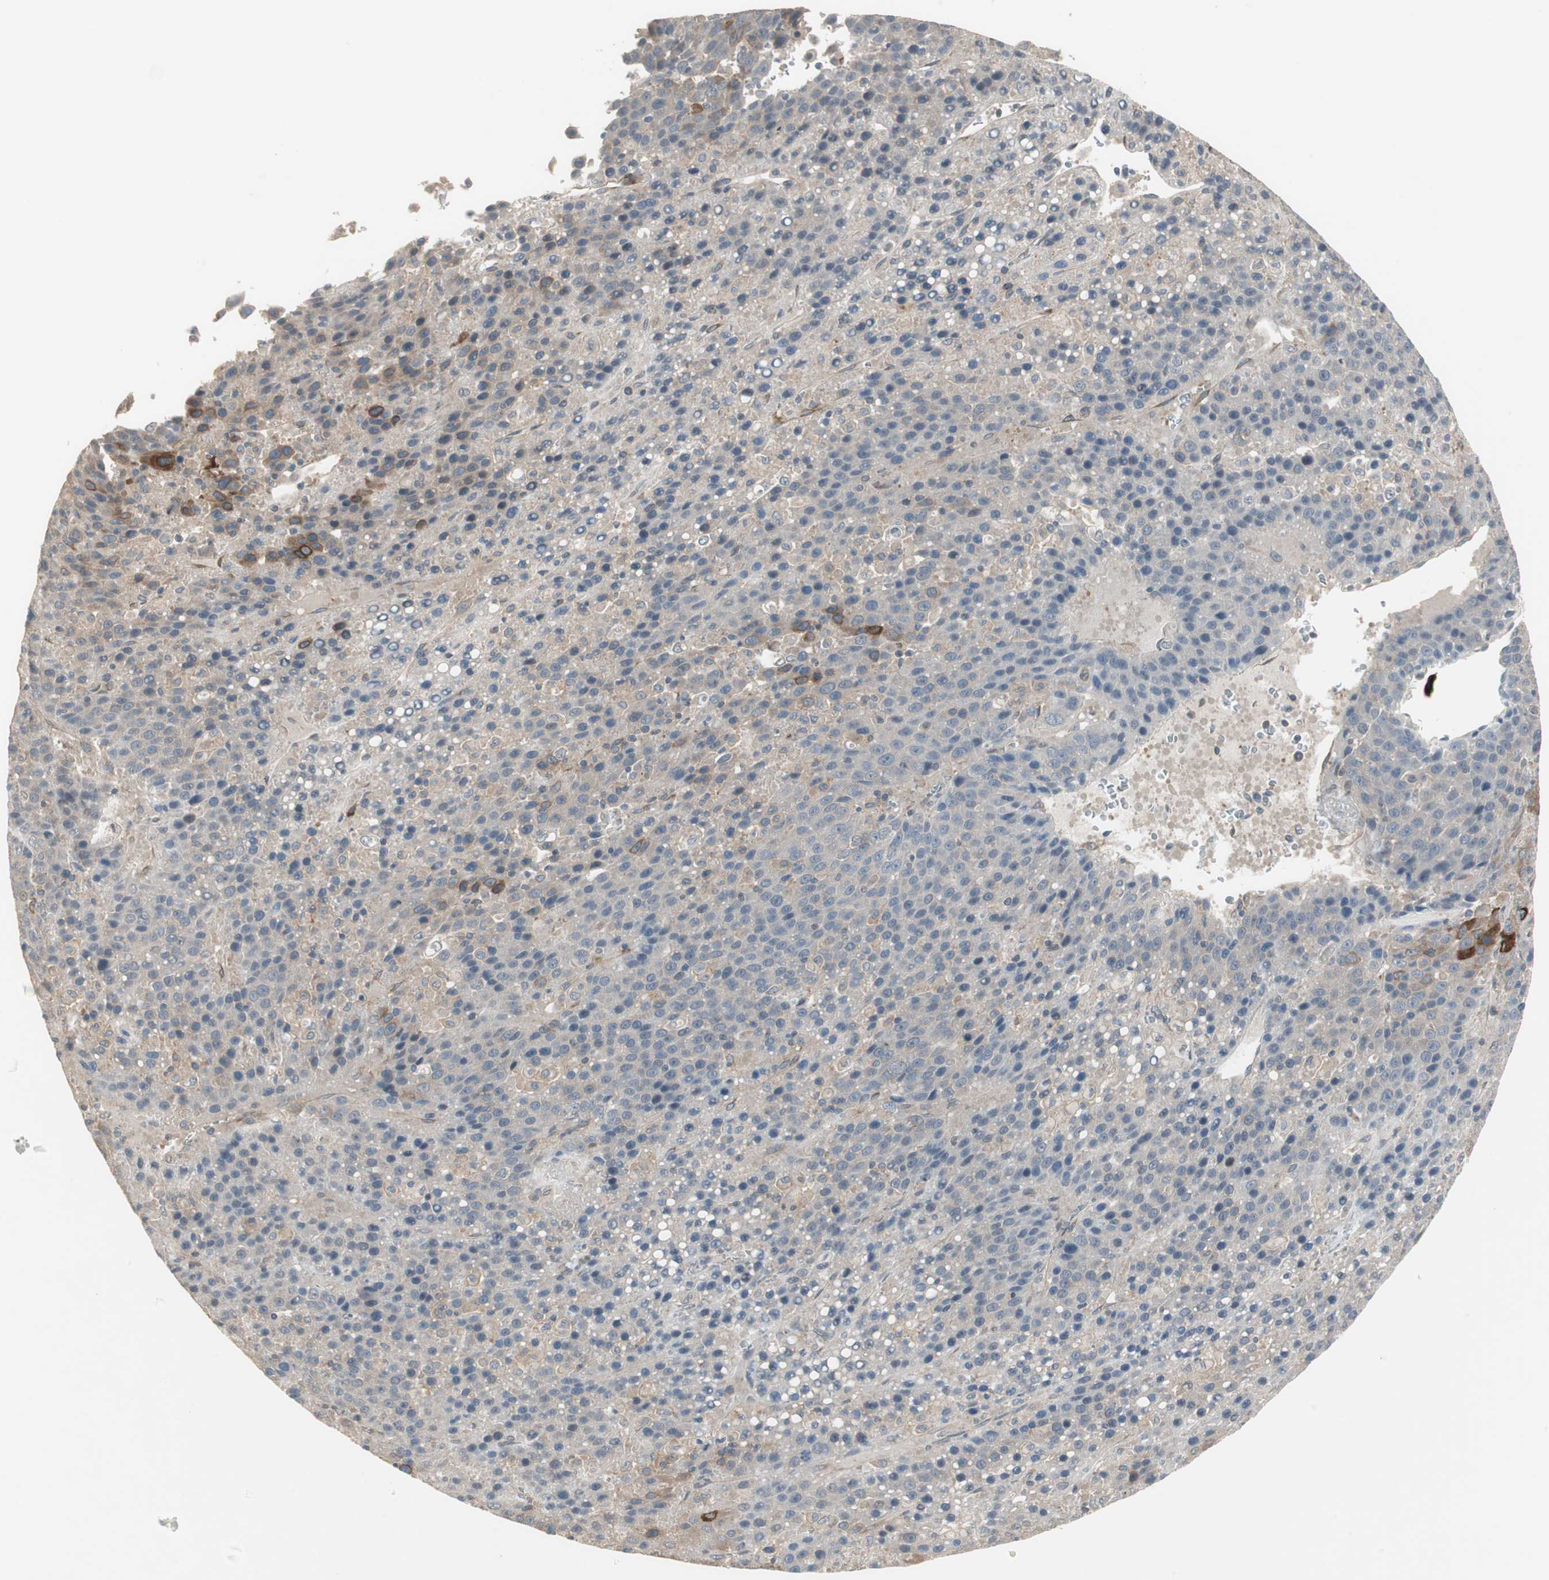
{"staining": {"intensity": "weak", "quantity": ">75%", "location": "cytoplasmic/membranous"}, "tissue": "liver cancer", "cell_type": "Tumor cells", "image_type": "cancer", "snomed": [{"axis": "morphology", "description": "Carcinoma, Hepatocellular, NOS"}, {"axis": "topography", "description": "Liver"}], "caption": "An image of human liver cancer stained for a protein shows weak cytoplasmic/membranous brown staining in tumor cells.", "gene": "ZFP36", "patient": {"sex": "female", "age": 53}}